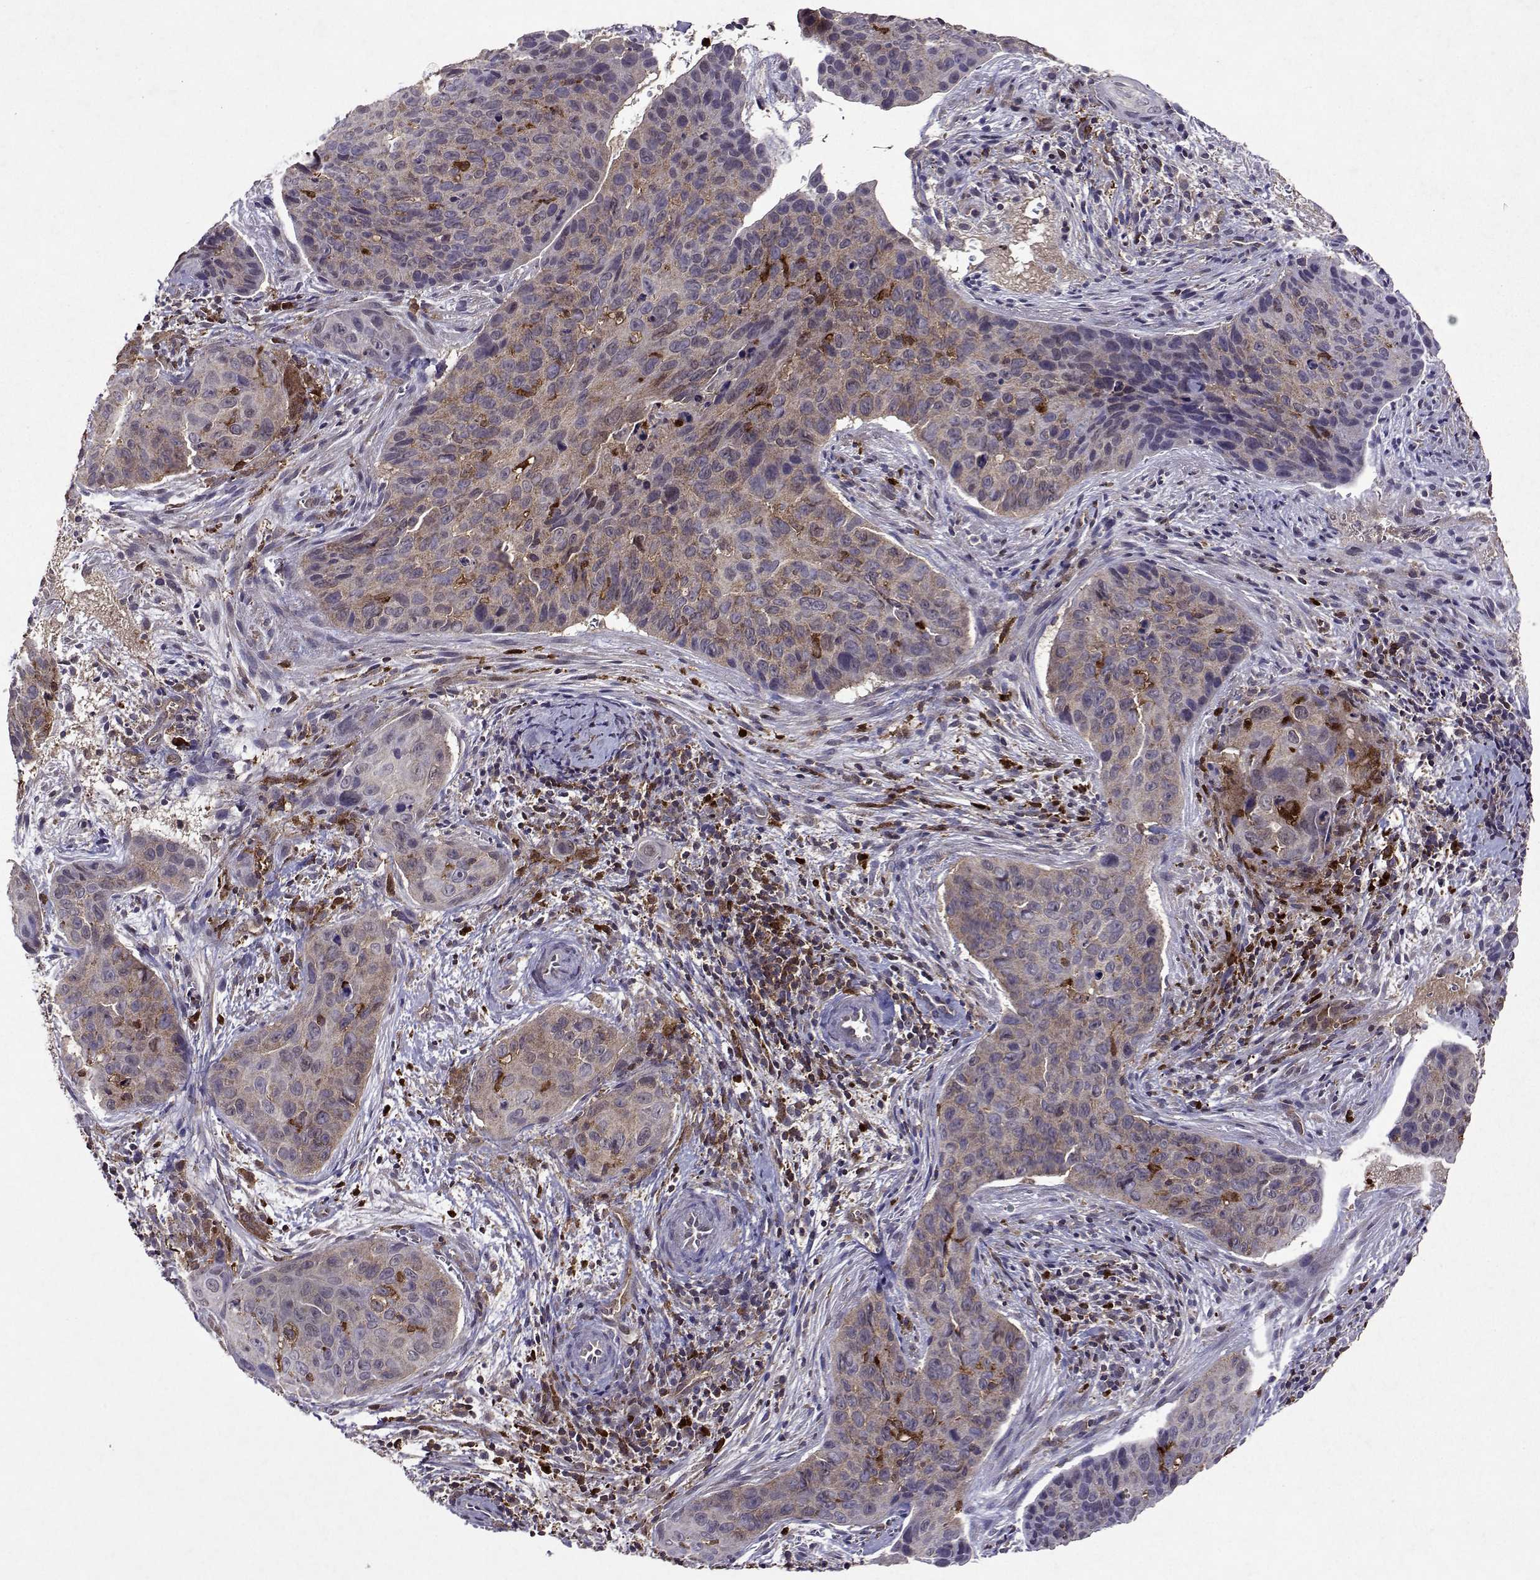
{"staining": {"intensity": "weak", "quantity": ">75%", "location": "cytoplasmic/membranous"}, "tissue": "cervical cancer", "cell_type": "Tumor cells", "image_type": "cancer", "snomed": [{"axis": "morphology", "description": "Squamous cell carcinoma, NOS"}, {"axis": "topography", "description": "Cervix"}], "caption": "Protein expression by immunohistochemistry (IHC) shows weak cytoplasmic/membranous expression in approximately >75% of tumor cells in cervical squamous cell carcinoma.", "gene": "APAF1", "patient": {"sex": "female", "age": 35}}